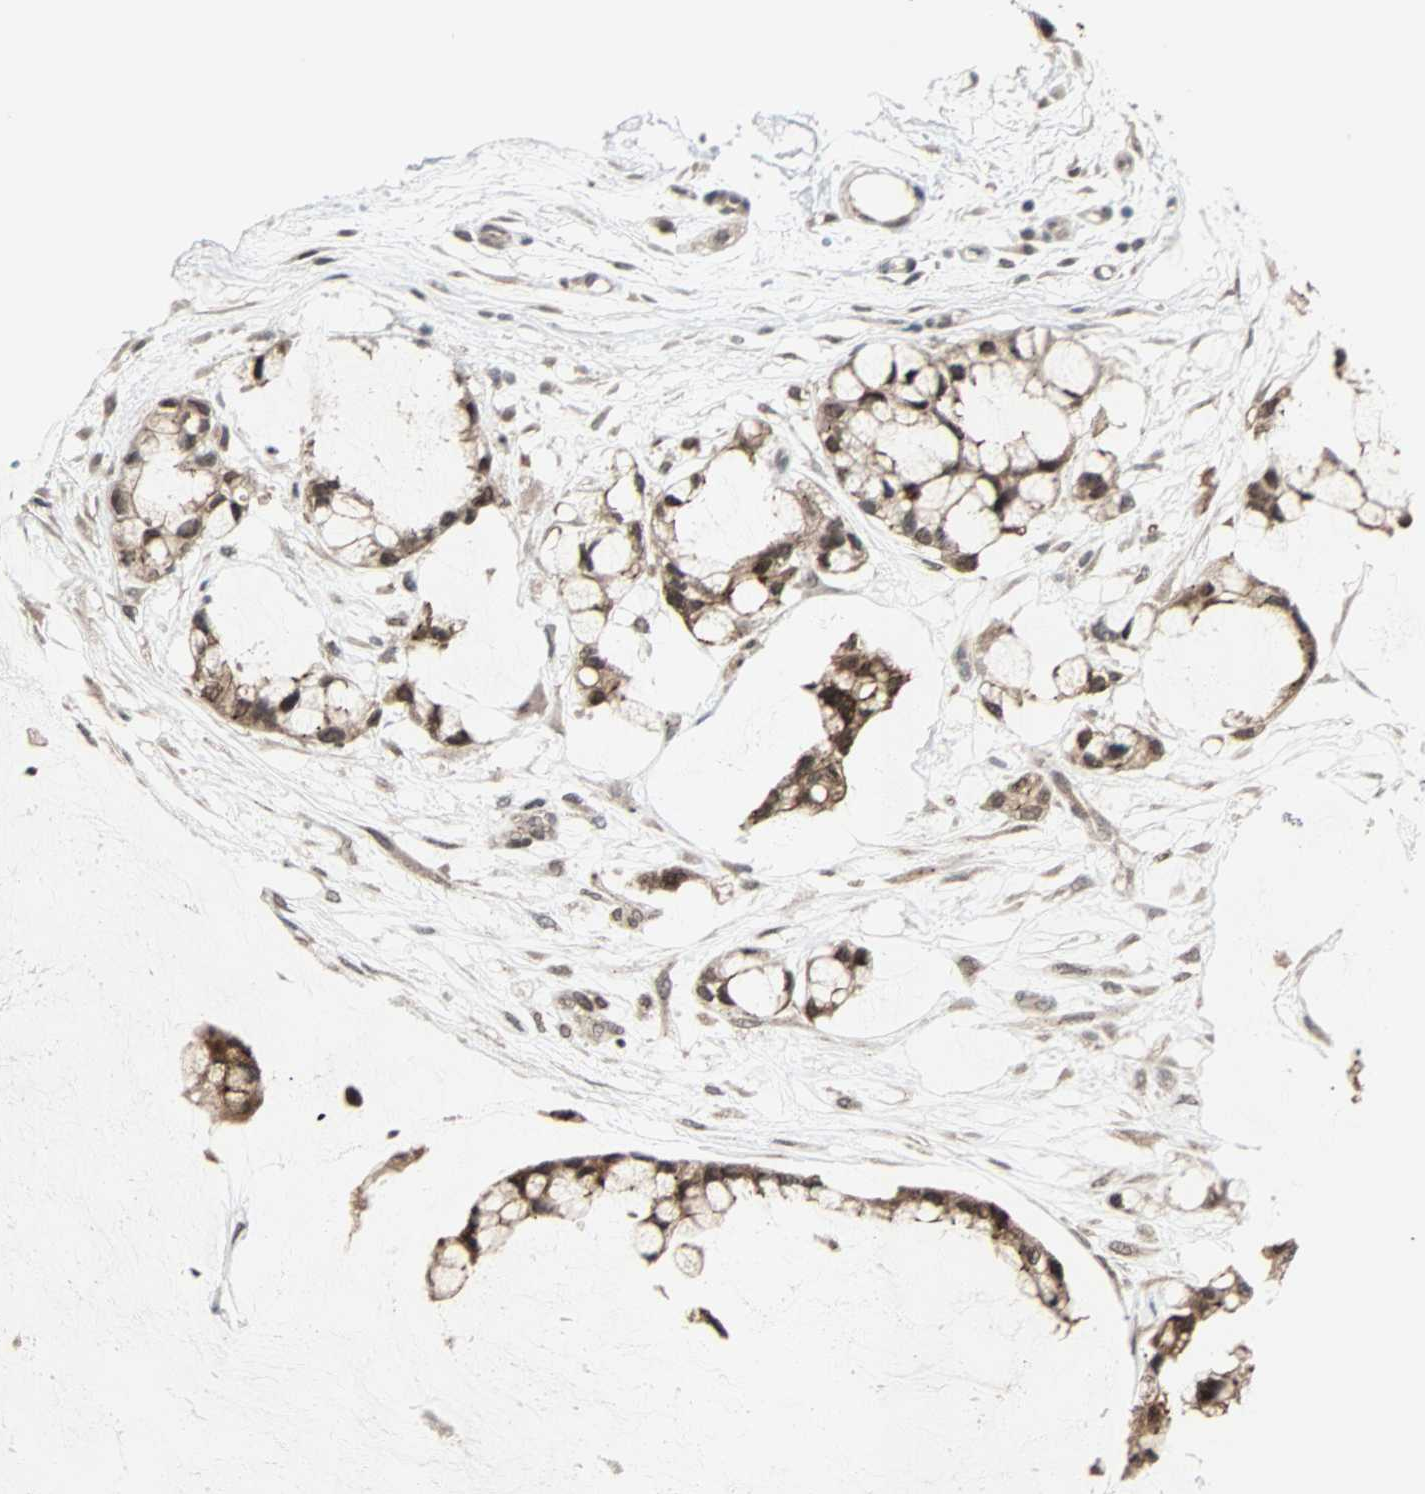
{"staining": {"intensity": "strong", "quantity": ">75%", "location": "cytoplasmic/membranous,nuclear"}, "tissue": "ovarian cancer", "cell_type": "Tumor cells", "image_type": "cancer", "snomed": [{"axis": "morphology", "description": "Cystadenocarcinoma, mucinous, NOS"}, {"axis": "topography", "description": "Ovary"}], "caption": "A brown stain shows strong cytoplasmic/membranous and nuclear positivity of a protein in ovarian cancer (mucinous cystadenocarcinoma) tumor cells. The staining is performed using DAB (3,3'-diaminobenzidine) brown chromogen to label protein expression. The nuclei are counter-stained blue using hematoxylin.", "gene": "CBX4", "patient": {"sex": "female", "age": 39}}